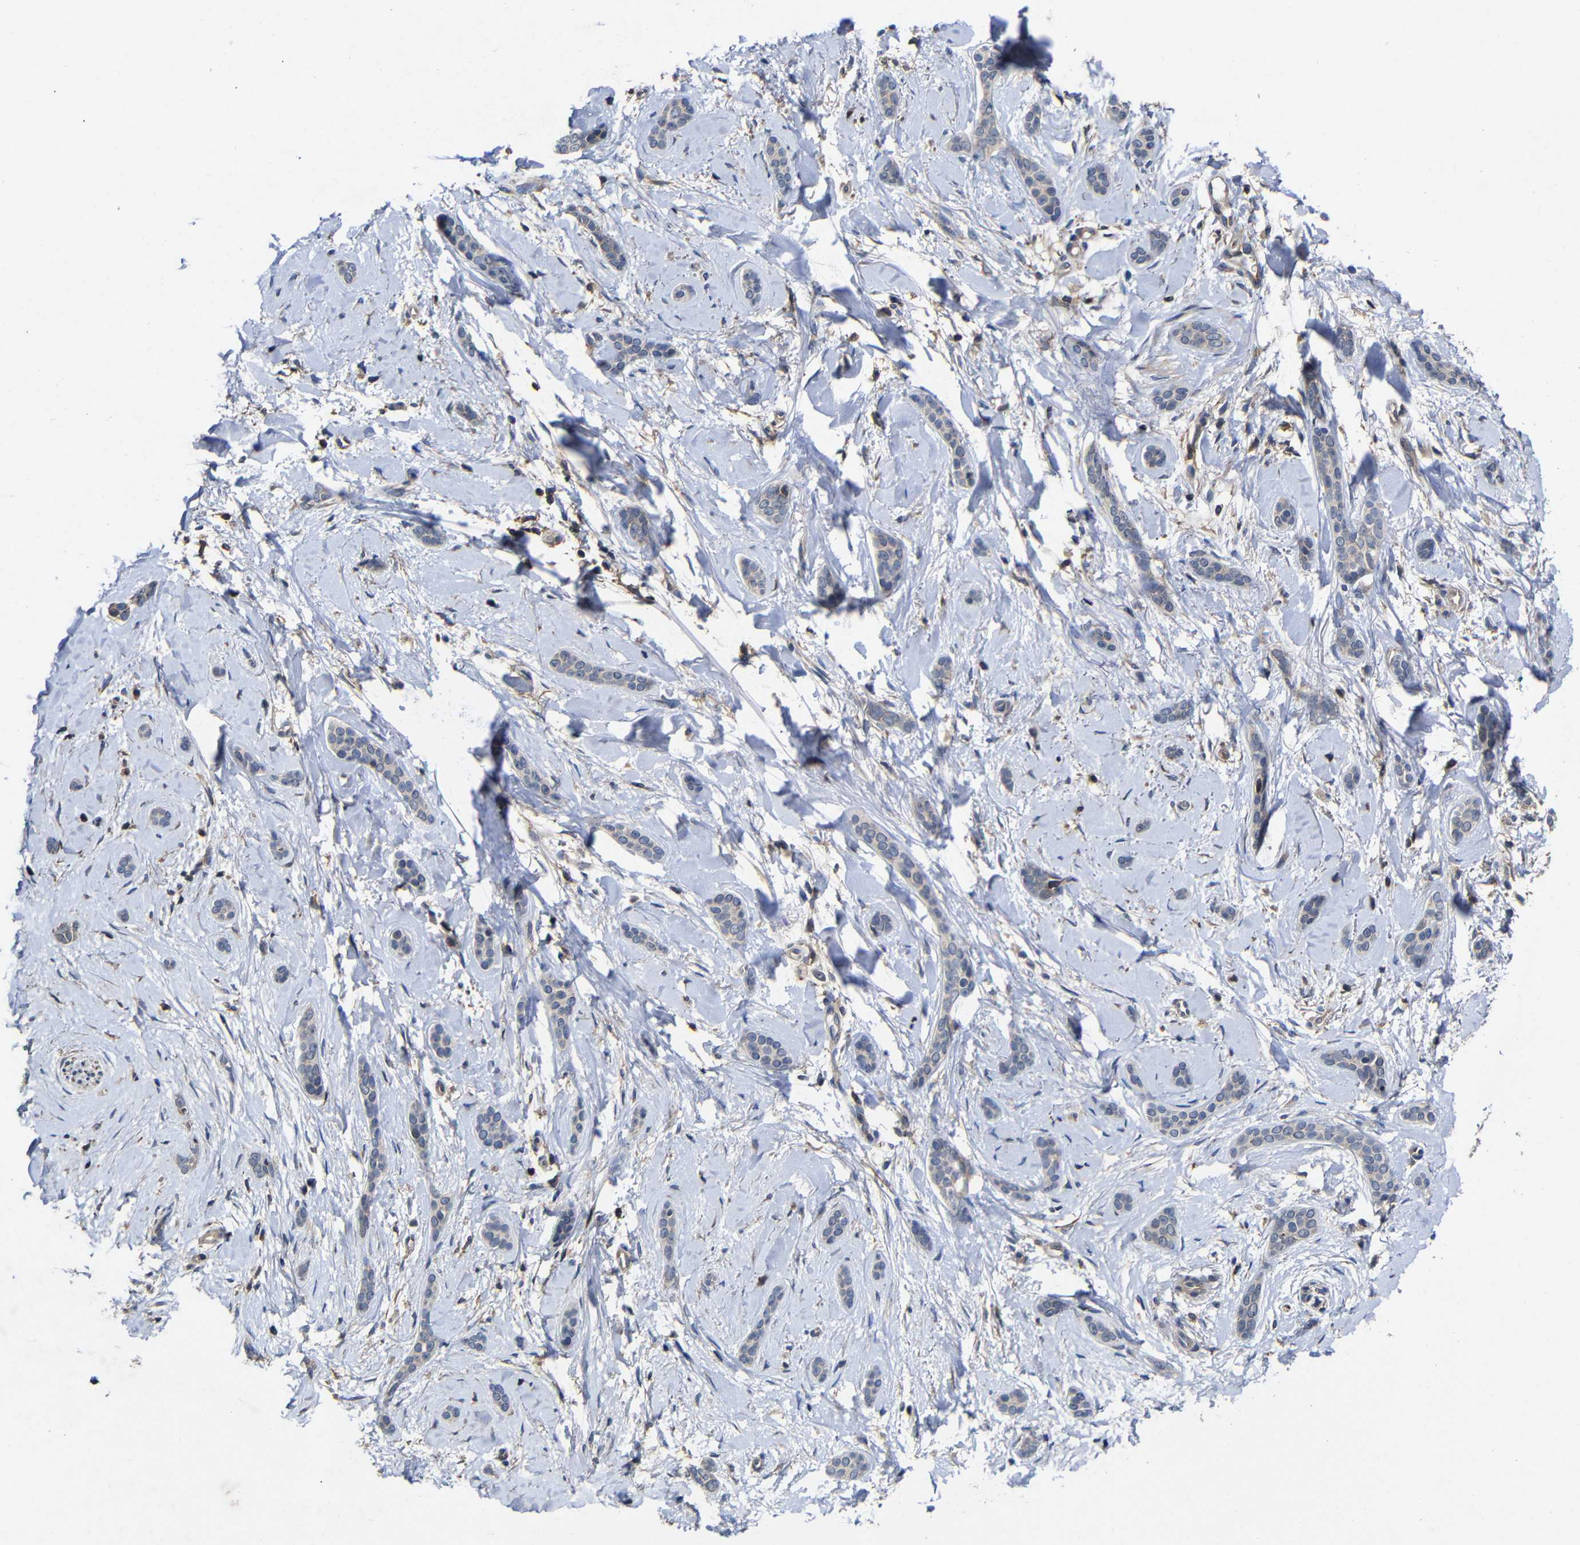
{"staining": {"intensity": "weak", "quantity": "<25%", "location": "cytoplasmic/membranous"}, "tissue": "skin cancer", "cell_type": "Tumor cells", "image_type": "cancer", "snomed": [{"axis": "morphology", "description": "Basal cell carcinoma"}, {"axis": "morphology", "description": "Adnexal tumor, benign"}, {"axis": "topography", "description": "Skin"}], "caption": "Tumor cells are negative for protein expression in human benign adnexal tumor (skin). (DAB (3,3'-diaminobenzidine) immunohistochemistry (IHC), high magnification).", "gene": "LPAR5", "patient": {"sex": "female", "age": 42}}